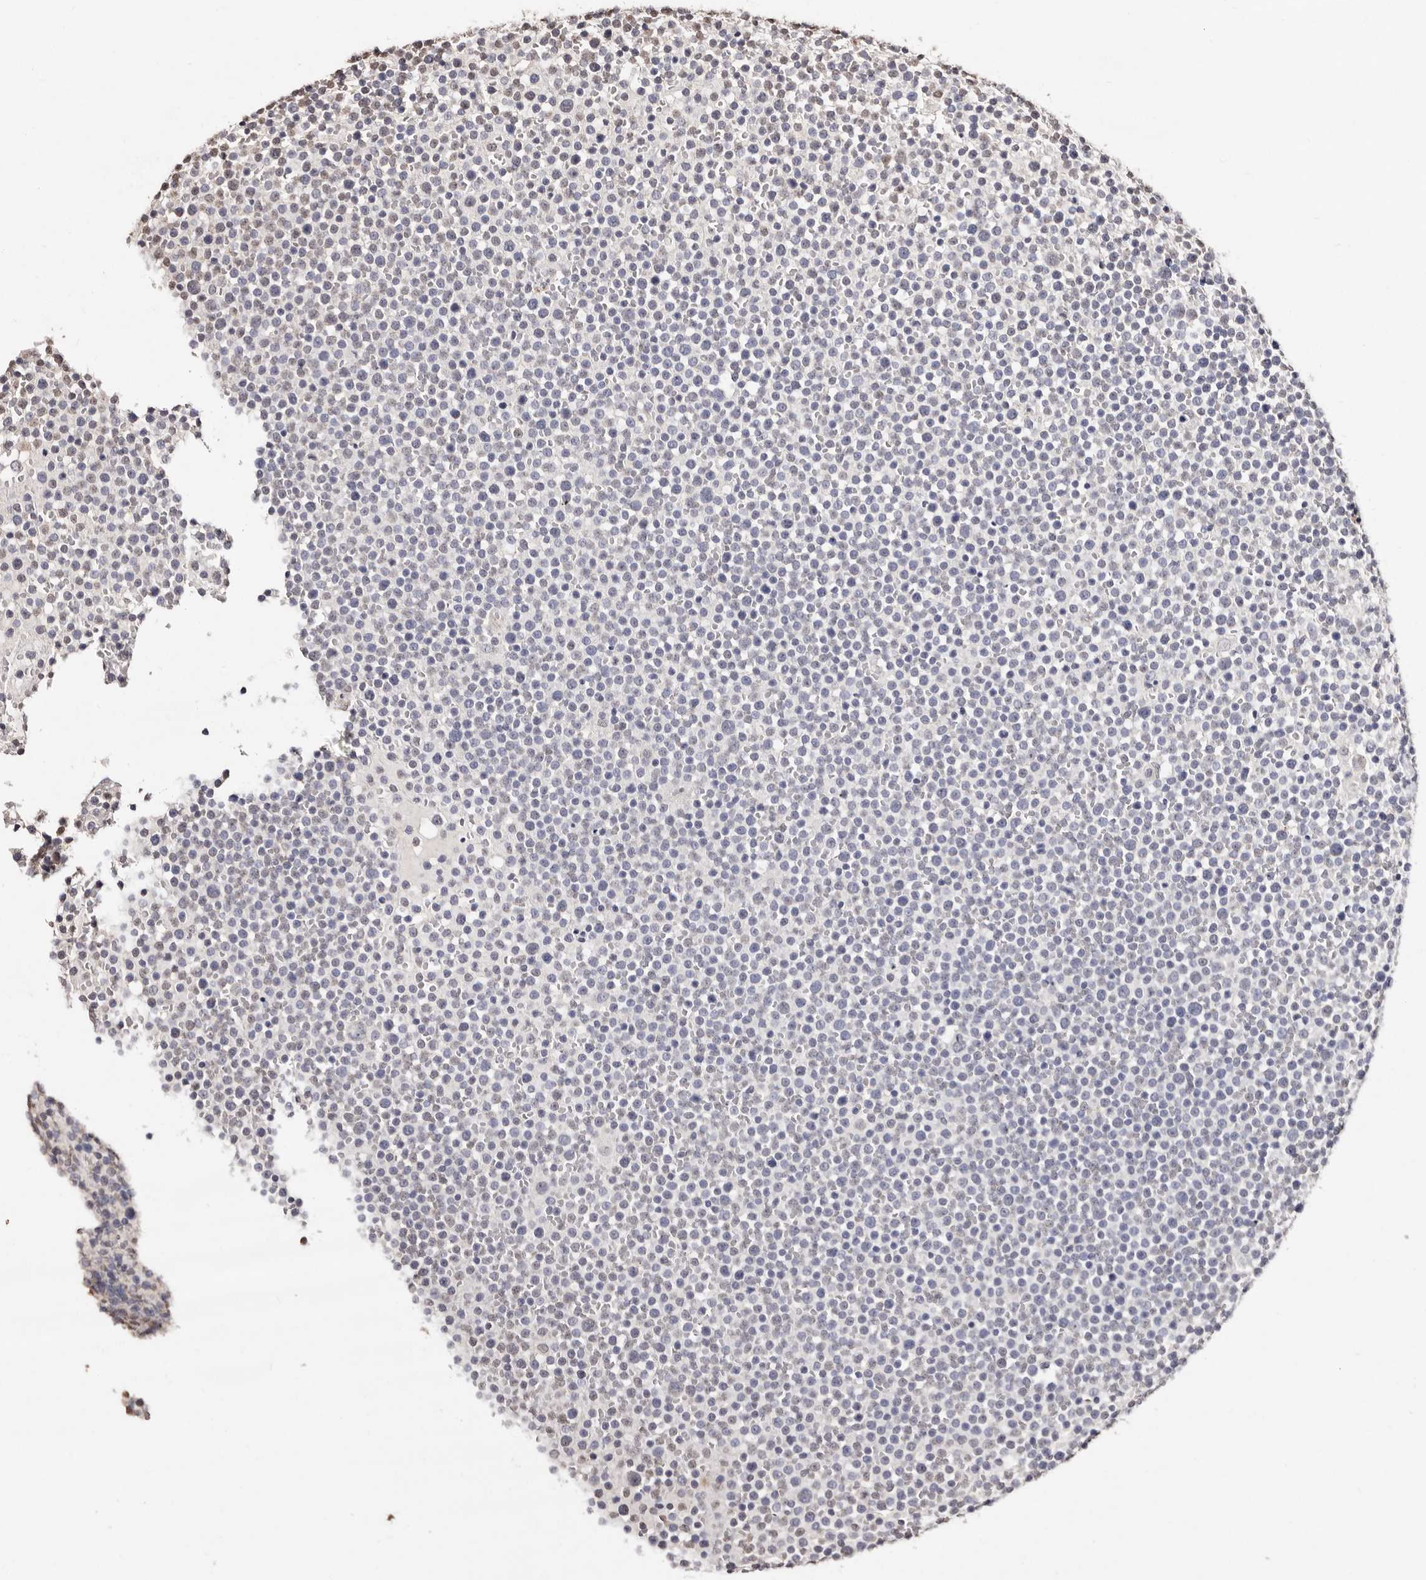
{"staining": {"intensity": "negative", "quantity": "none", "location": "none"}, "tissue": "lymphoma", "cell_type": "Tumor cells", "image_type": "cancer", "snomed": [{"axis": "morphology", "description": "Malignant lymphoma, non-Hodgkin's type, High grade"}, {"axis": "topography", "description": "Lymph node"}], "caption": "High power microscopy image of an IHC photomicrograph of high-grade malignant lymphoma, non-Hodgkin's type, revealing no significant positivity in tumor cells. (DAB immunohistochemistry (IHC), high magnification).", "gene": "ERBB4", "patient": {"sex": "male", "age": 61}}